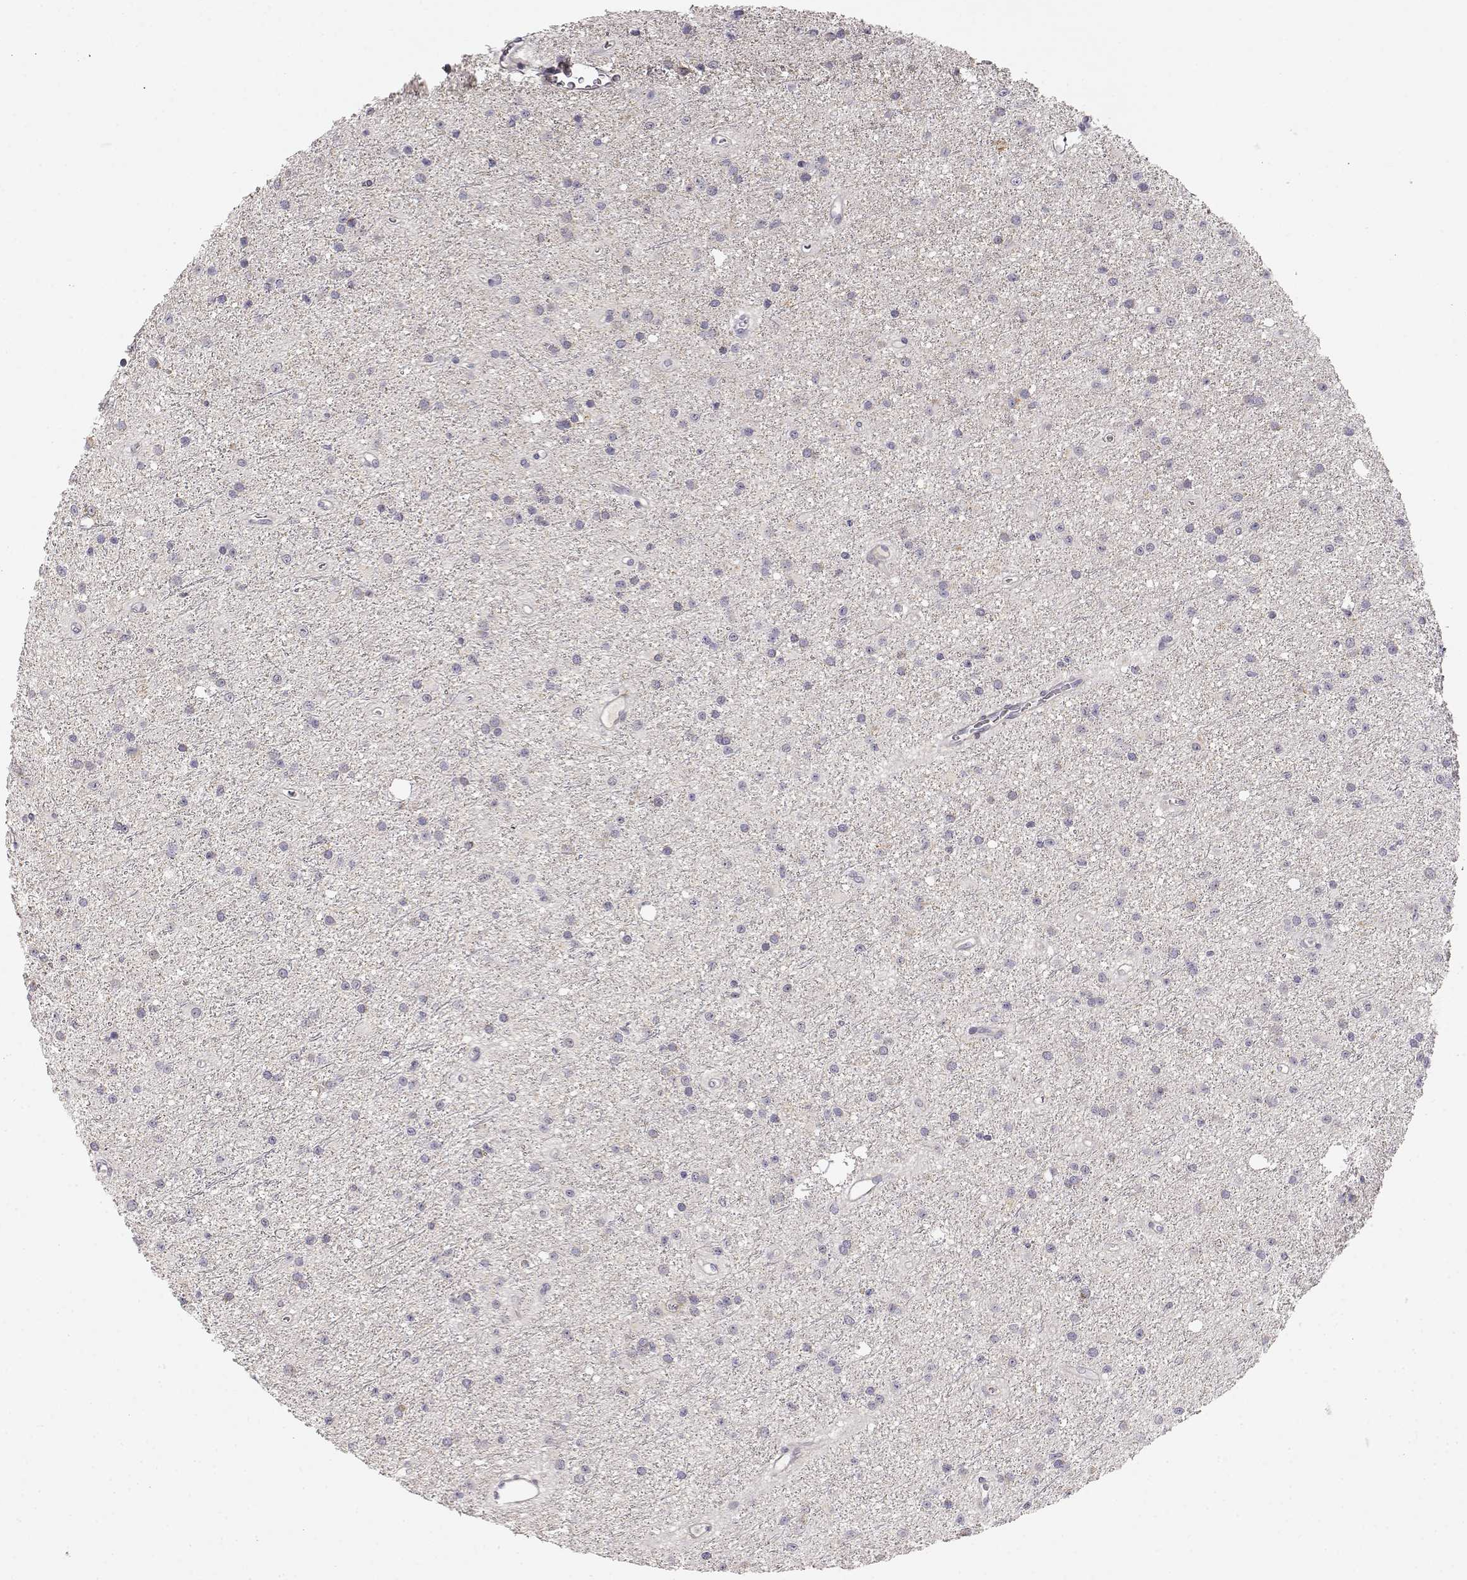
{"staining": {"intensity": "negative", "quantity": "none", "location": "none"}, "tissue": "glioma", "cell_type": "Tumor cells", "image_type": "cancer", "snomed": [{"axis": "morphology", "description": "Glioma, malignant, Low grade"}, {"axis": "topography", "description": "Brain"}], "caption": "IHC histopathology image of neoplastic tissue: human glioma stained with DAB reveals no significant protein positivity in tumor cells. (IHC, brightfield microscopy, high magnification).", "gene": "EAF2", "patient": {"sex": "male", "age": 27}}